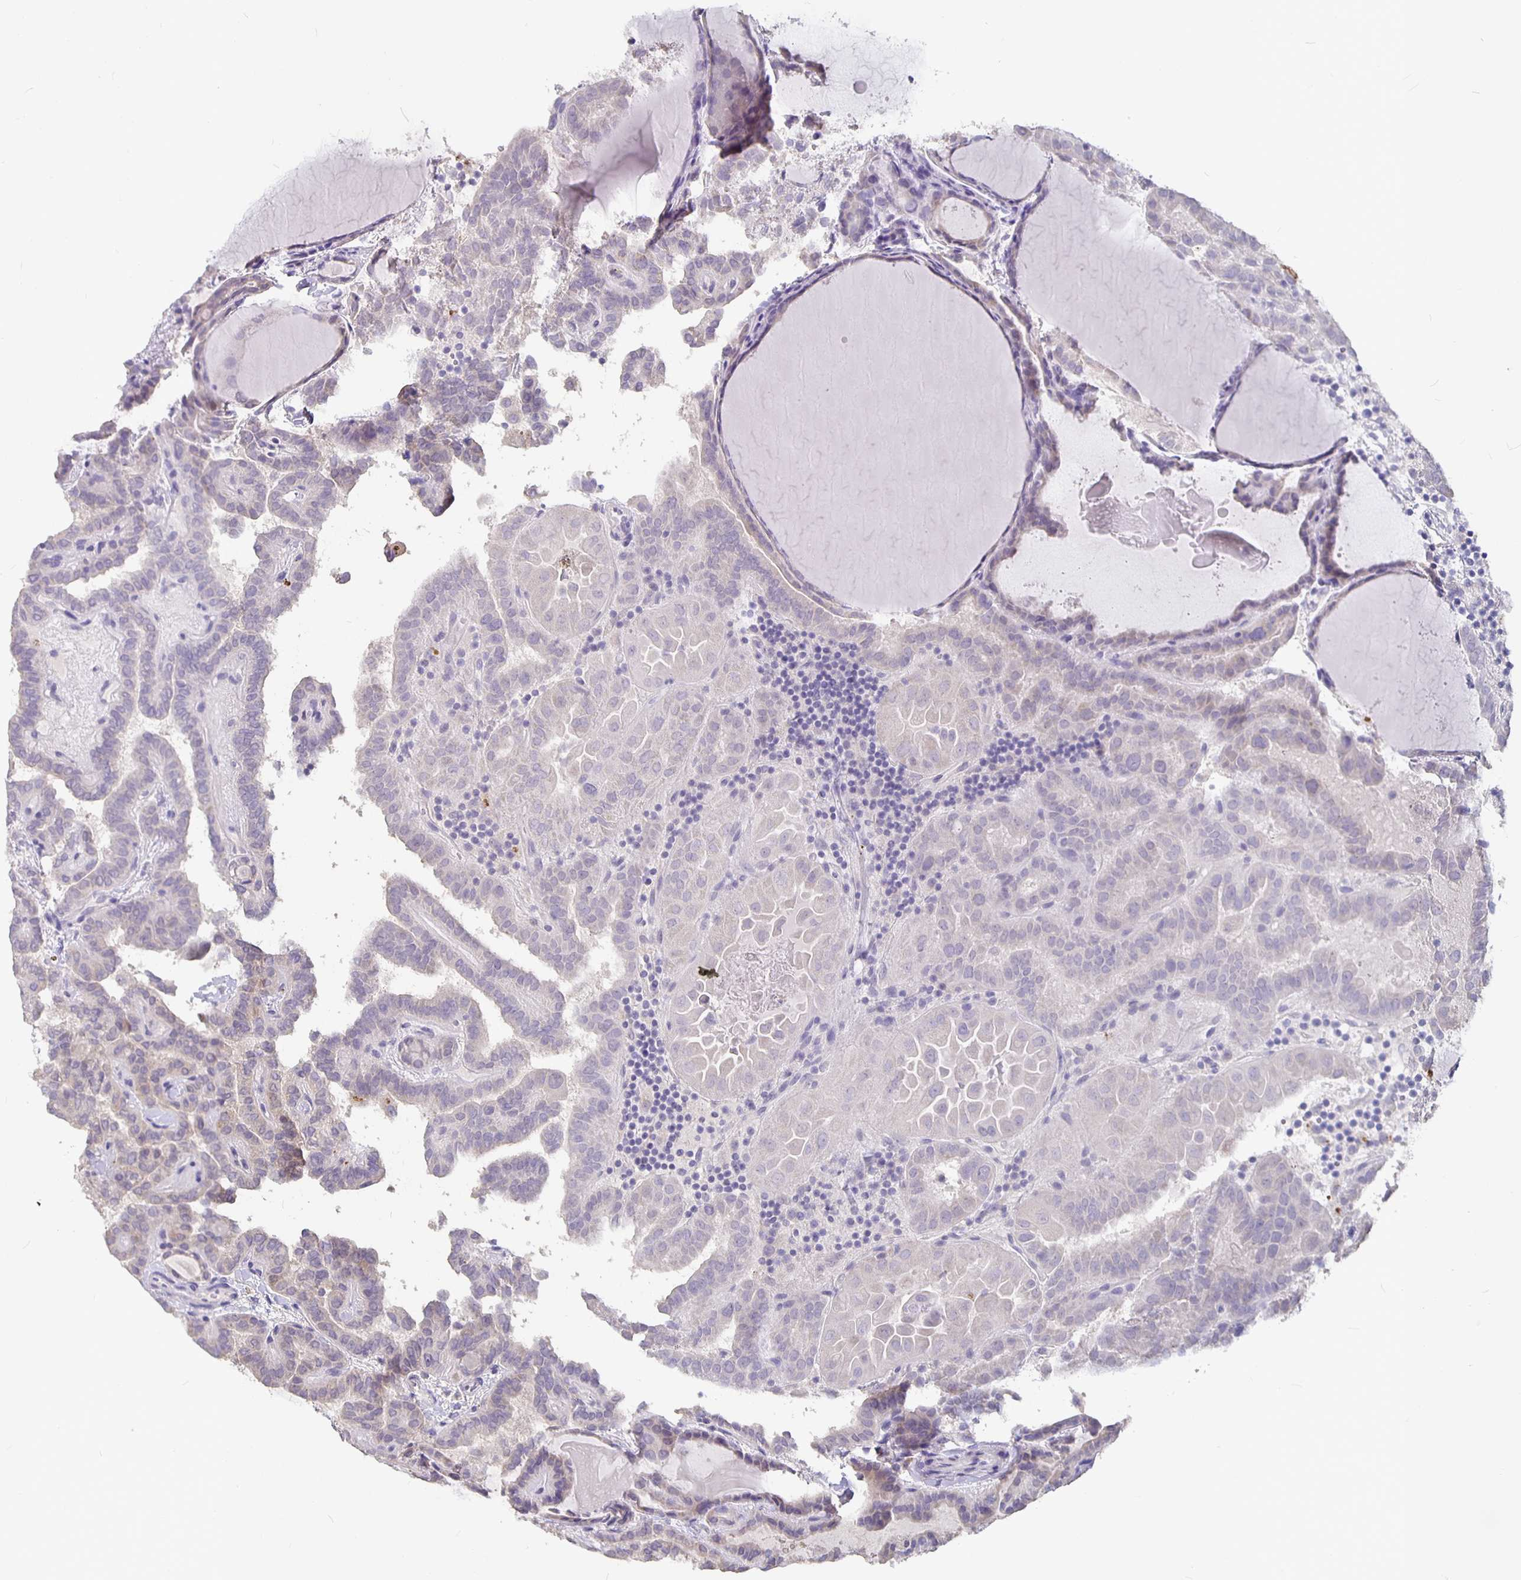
{"staining": {"intensity": "weak", "quantity": "<25%", "location": "cytoplasmic/membranous"}, "tissue": "thyroid cancer", "cell_type": "Tumor cells", "image_type": "cancer", "snomed": [{"axis": "morphology", "description": "Papillary adenocarcinoma, NOS"}, {"axis": "topography", "description": "Thyroid gland"}], "caption": "A high-resolution micrograph shows immunohistochemistry (IHC) staining of thyroid cancer, which displays no significant staining in tumor cells. (Stains: DAB immunohistochemistry with hematoxylin counter stain, Microscopy: brightfield microscopy at high magnification).", "gene": "GPX4", "patient": {"sex": "female", "age": 46}}